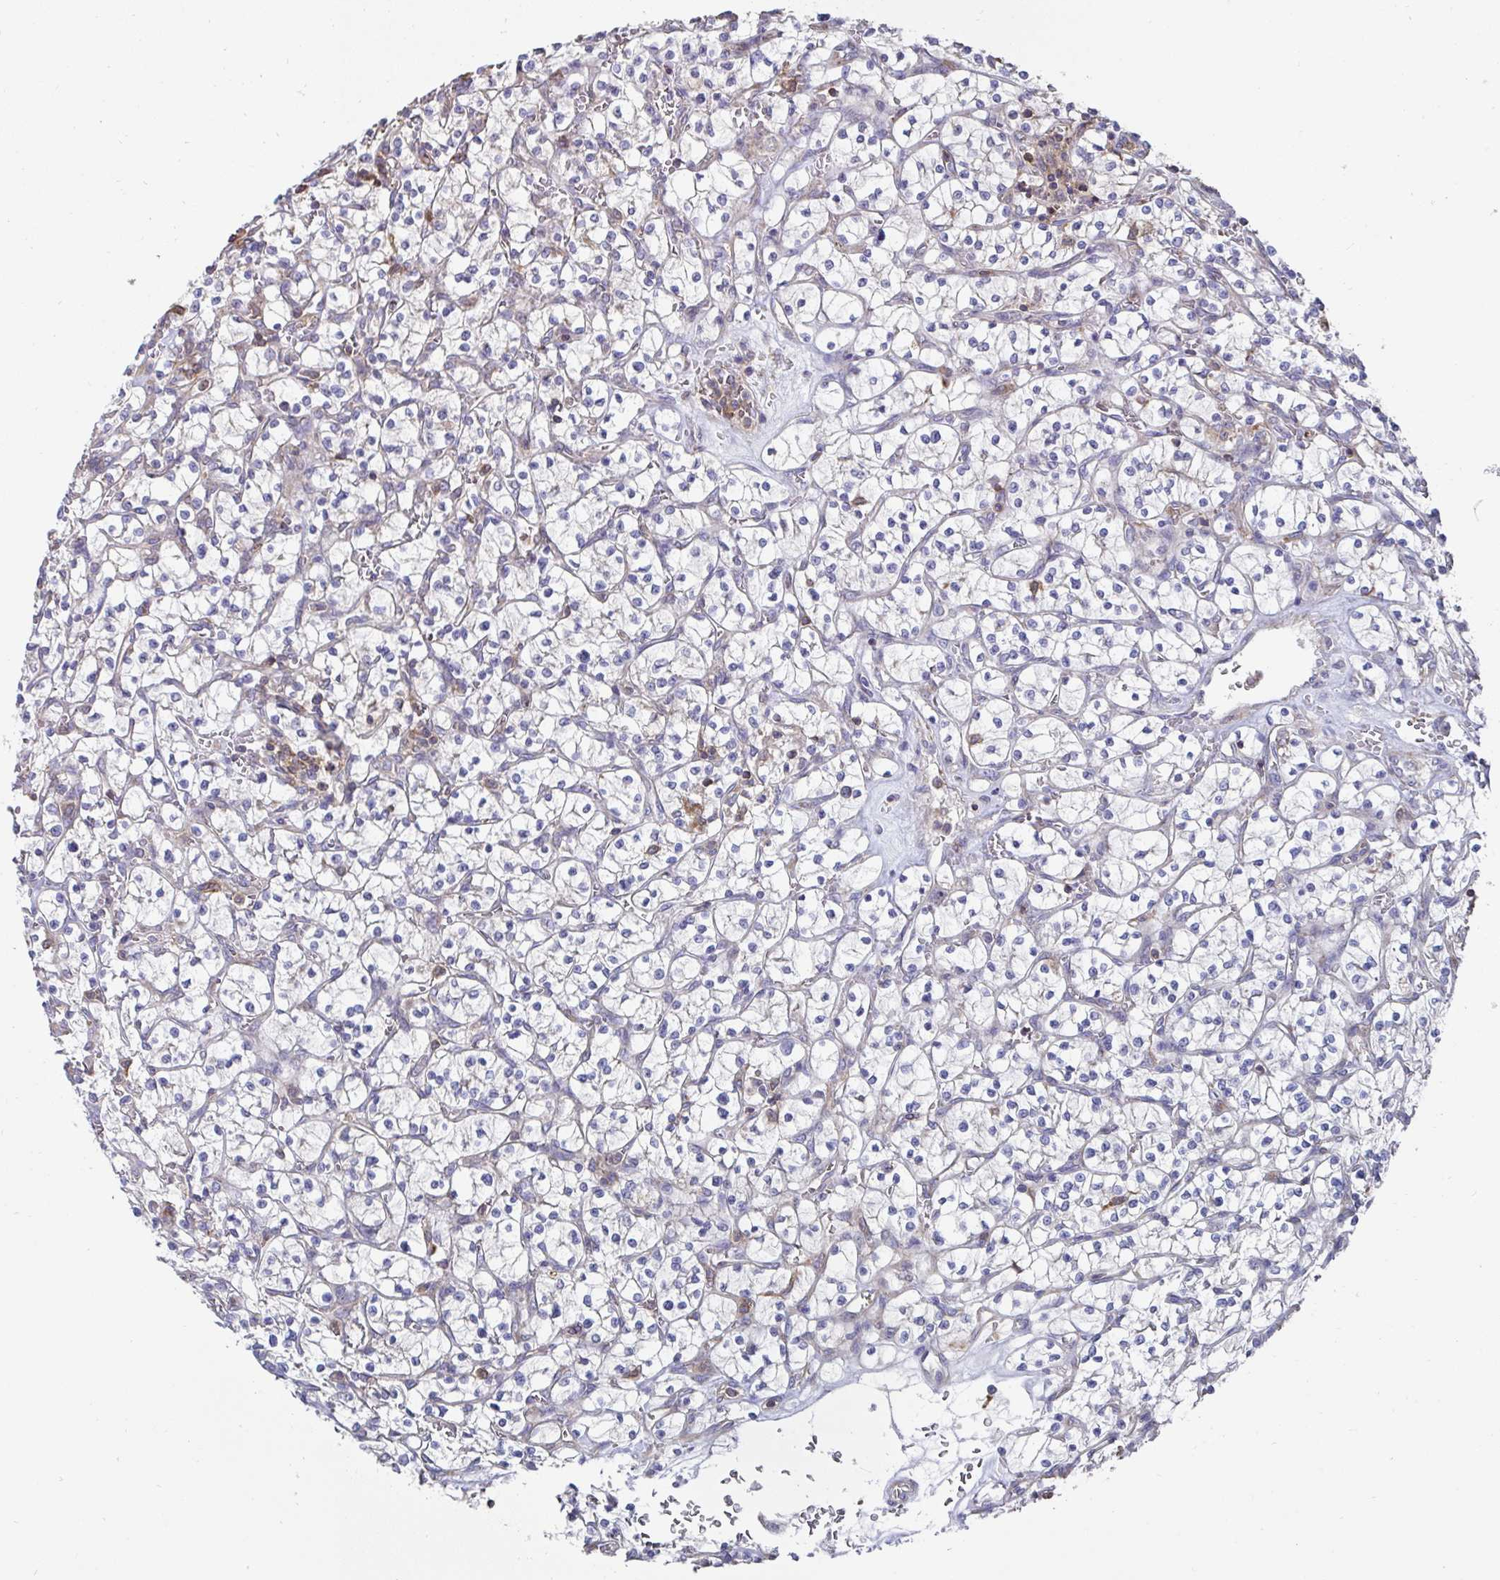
{"staining": {"intensity": "negative", "quantity": "none", "location": "none"}, "tissue": "renal cancer", "cell_type": "Tumor cells", "image_type": "cancer", "snomed": [{"axis": "morphology", "description": "Adenocarcinoma, NOS"}, {"axis": "topography", "description": "Kidney"}], "caption": "A high-resolution micrograph shows immunohistochemistry staining of renal adenocarcinoma, which reveals no significant staining in tumor cells. (DAB IHC visualized using brightfield microscopy, high magnification).", "gene": "DZANK1", "patient": {"sex": "female", "age": 64}}